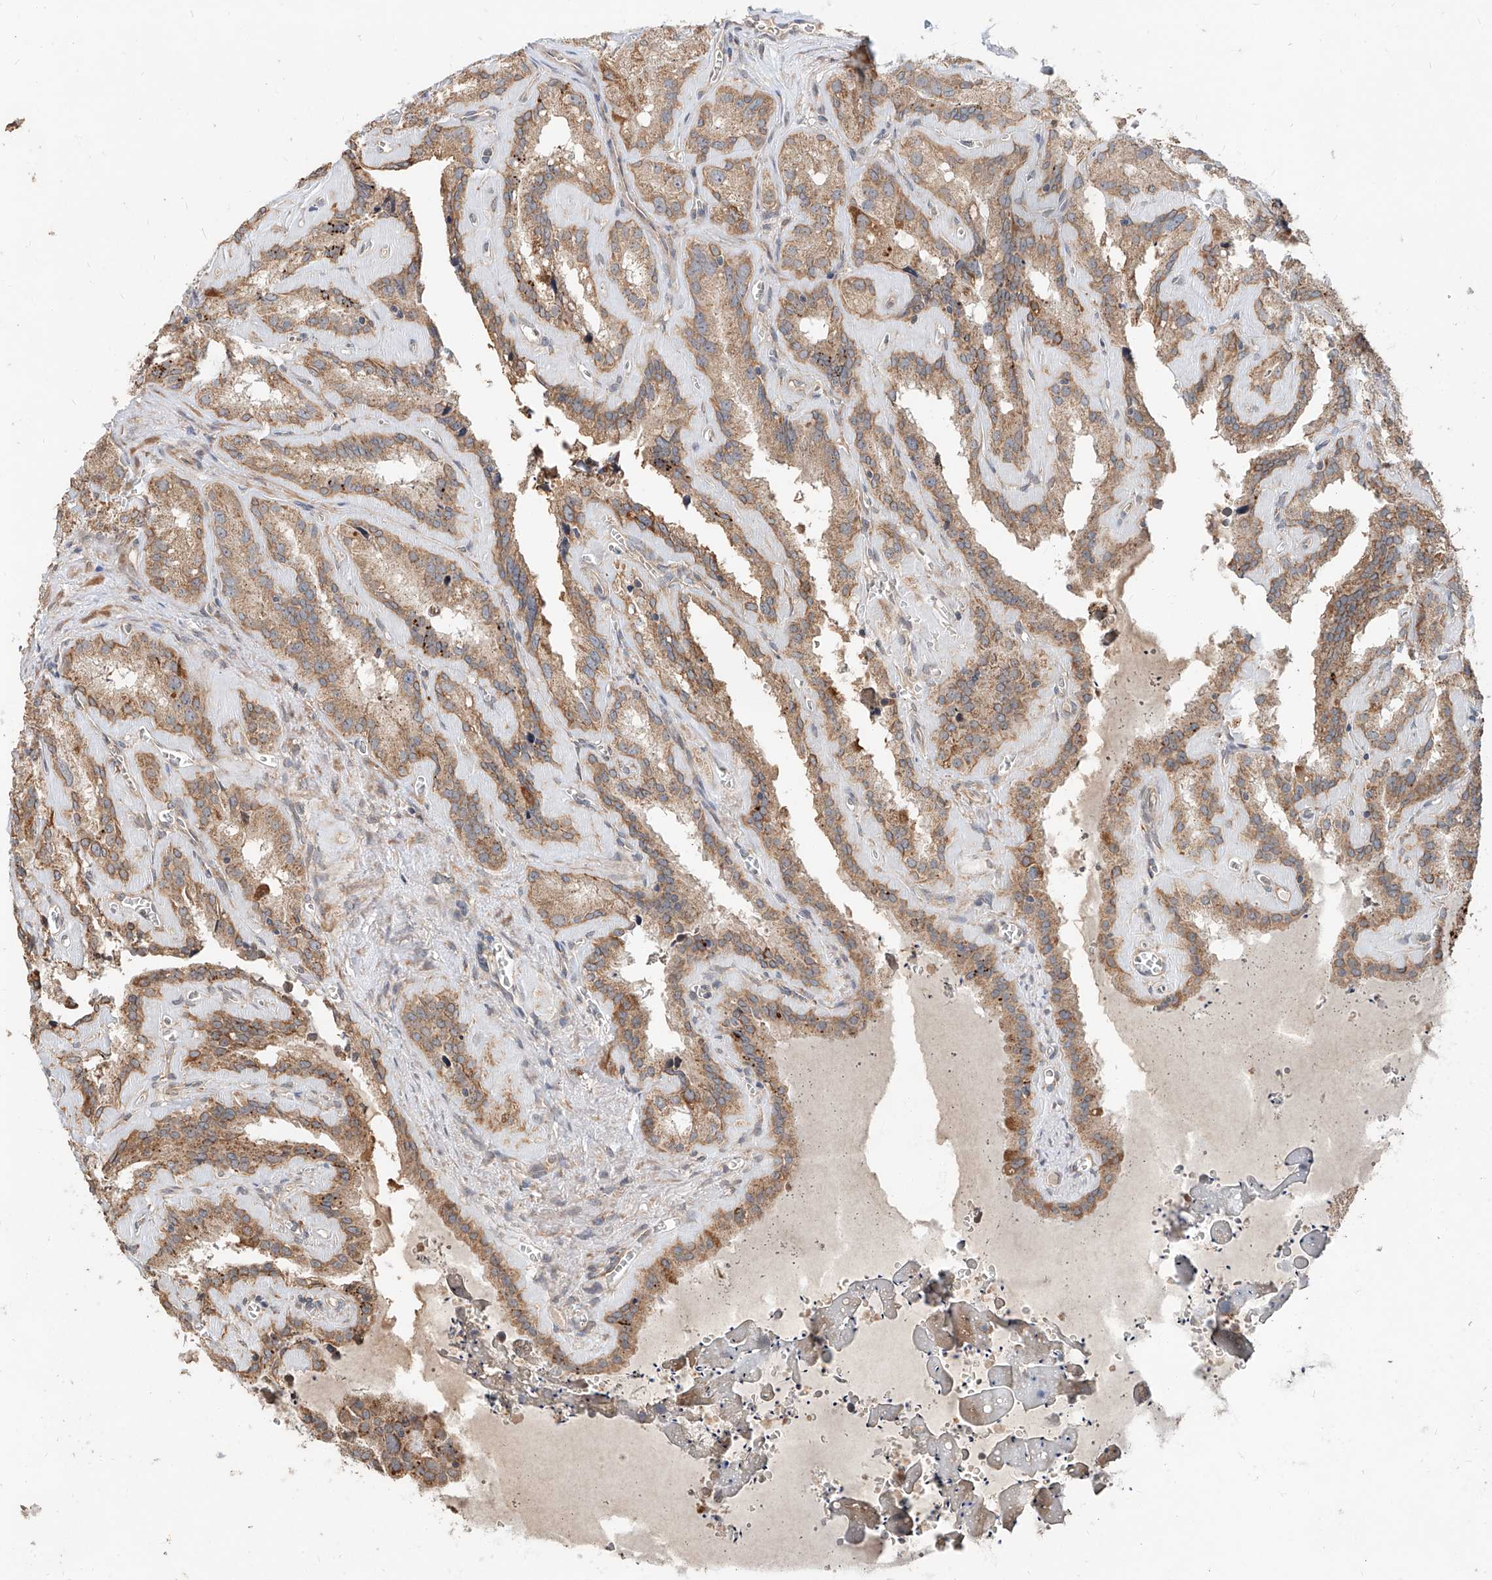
{"staining": {"intensity": "moderate", "quantity": ">75%", "location": "cytoplasmic/membranous"}, "tissue": "seminal vesicle", "cell_type": "Glandular cells", "image_type": "normal", "snomed": [{"axis": "morphology", "description": "Normal tissue, NOS"}, {"axis": "topography", "description": "Prostate"}, {"axis": "topography", "description": "Seminal veicle"}], "caption": "The immunohistochemical stain shows moderate cytoplasmic/membranous staining in glandular cells of normal seminal vesicle. (Stains: DAB in brown, nuclei in blue, Microscopy: brightfield microscopy at high magnification).", "gene": "STX19", "patient": {"sex": "male", "age": 59}}